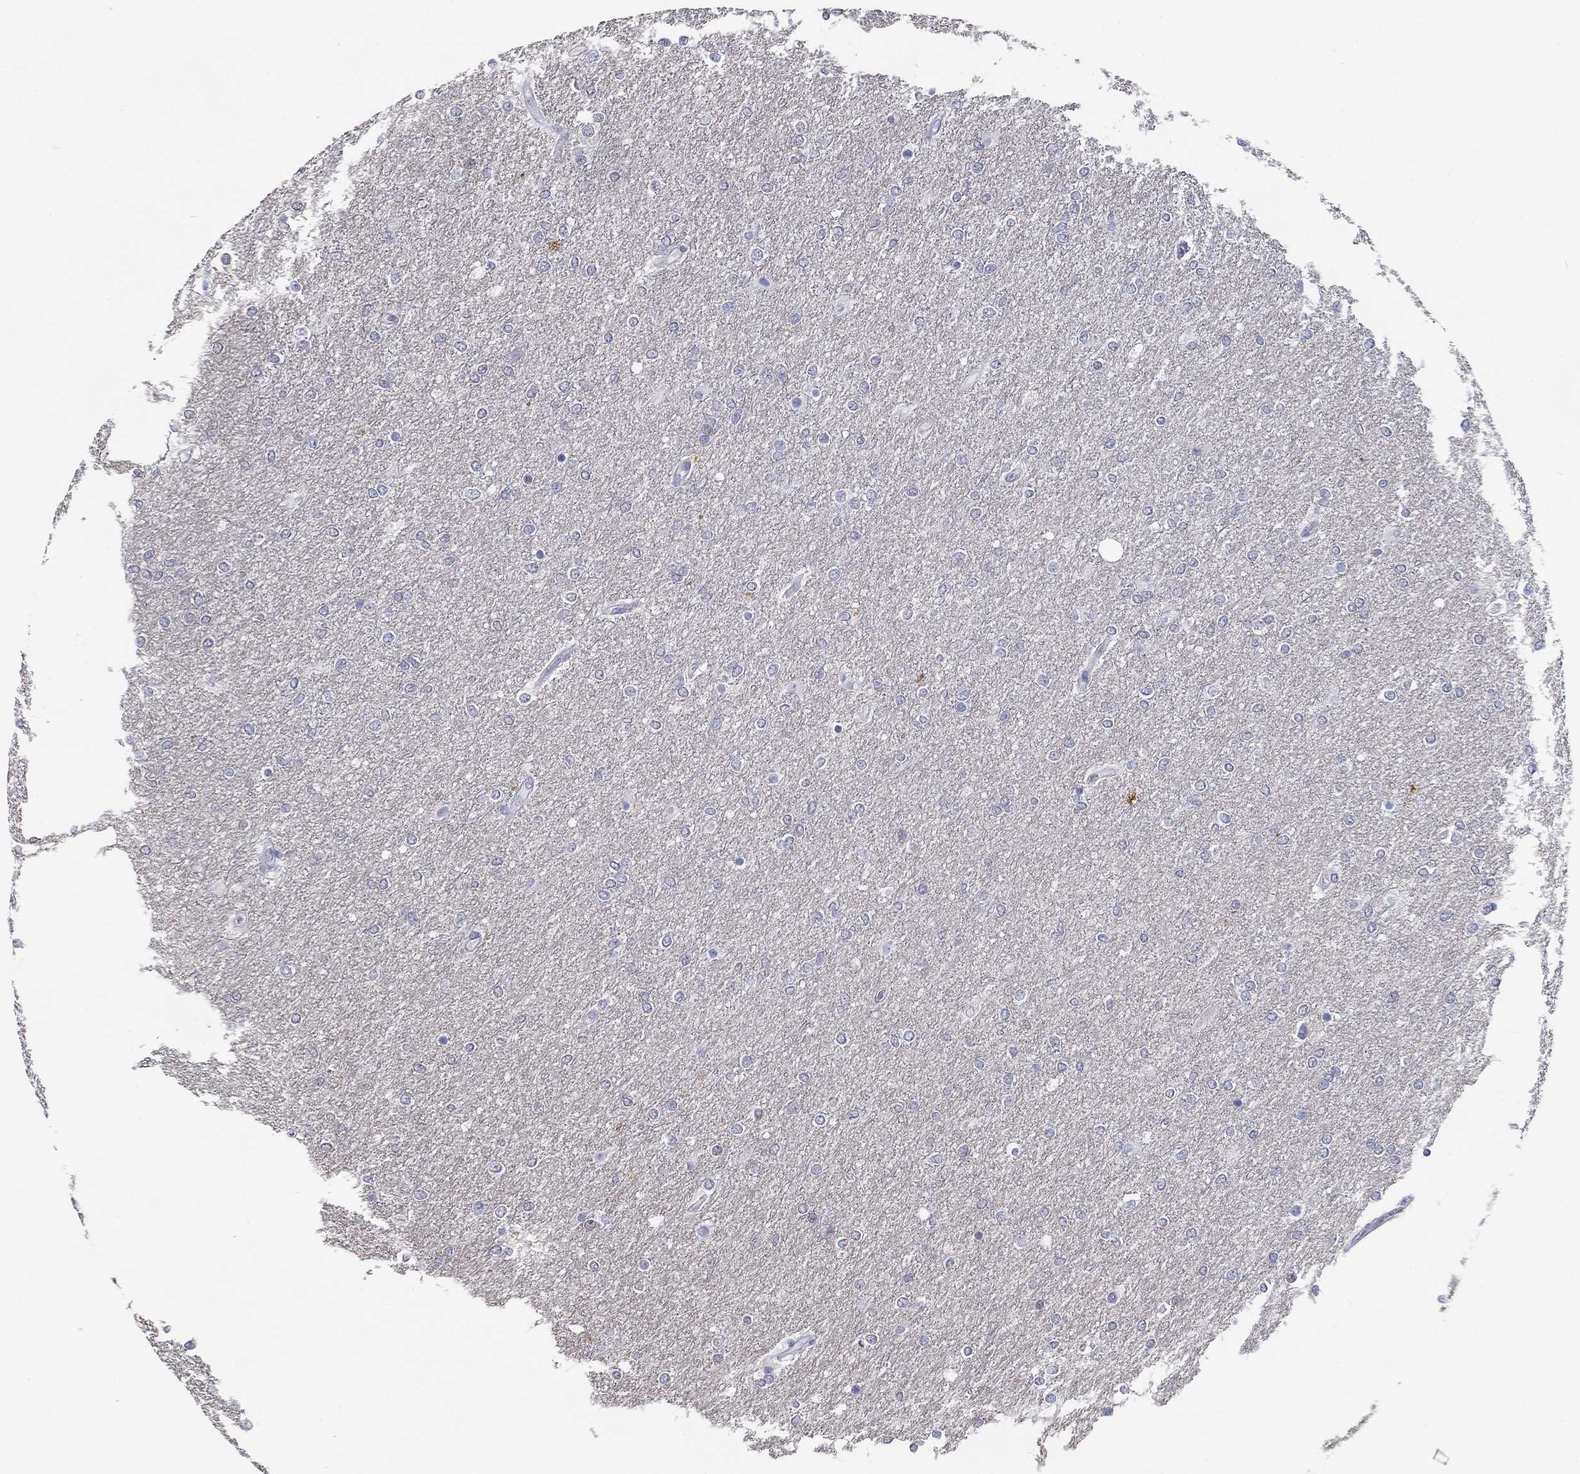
{"staining": {"intensity": "negative", "quantity": "none", "location": "none"}, "tissue": "glioma", "cell_type": "Tumor cells", "image_type": "cancer", "snomed": [{"axis": "morphology", "description": "Glioma, malignant, High grade"}, {"axis": "topography", "description": "Brain"}], "caption": "An image of human malignant high-grade glioma is negative for staining in tumor cells.", "gene": "CALB1", "patient": {"sex": "female", "age": 61}}